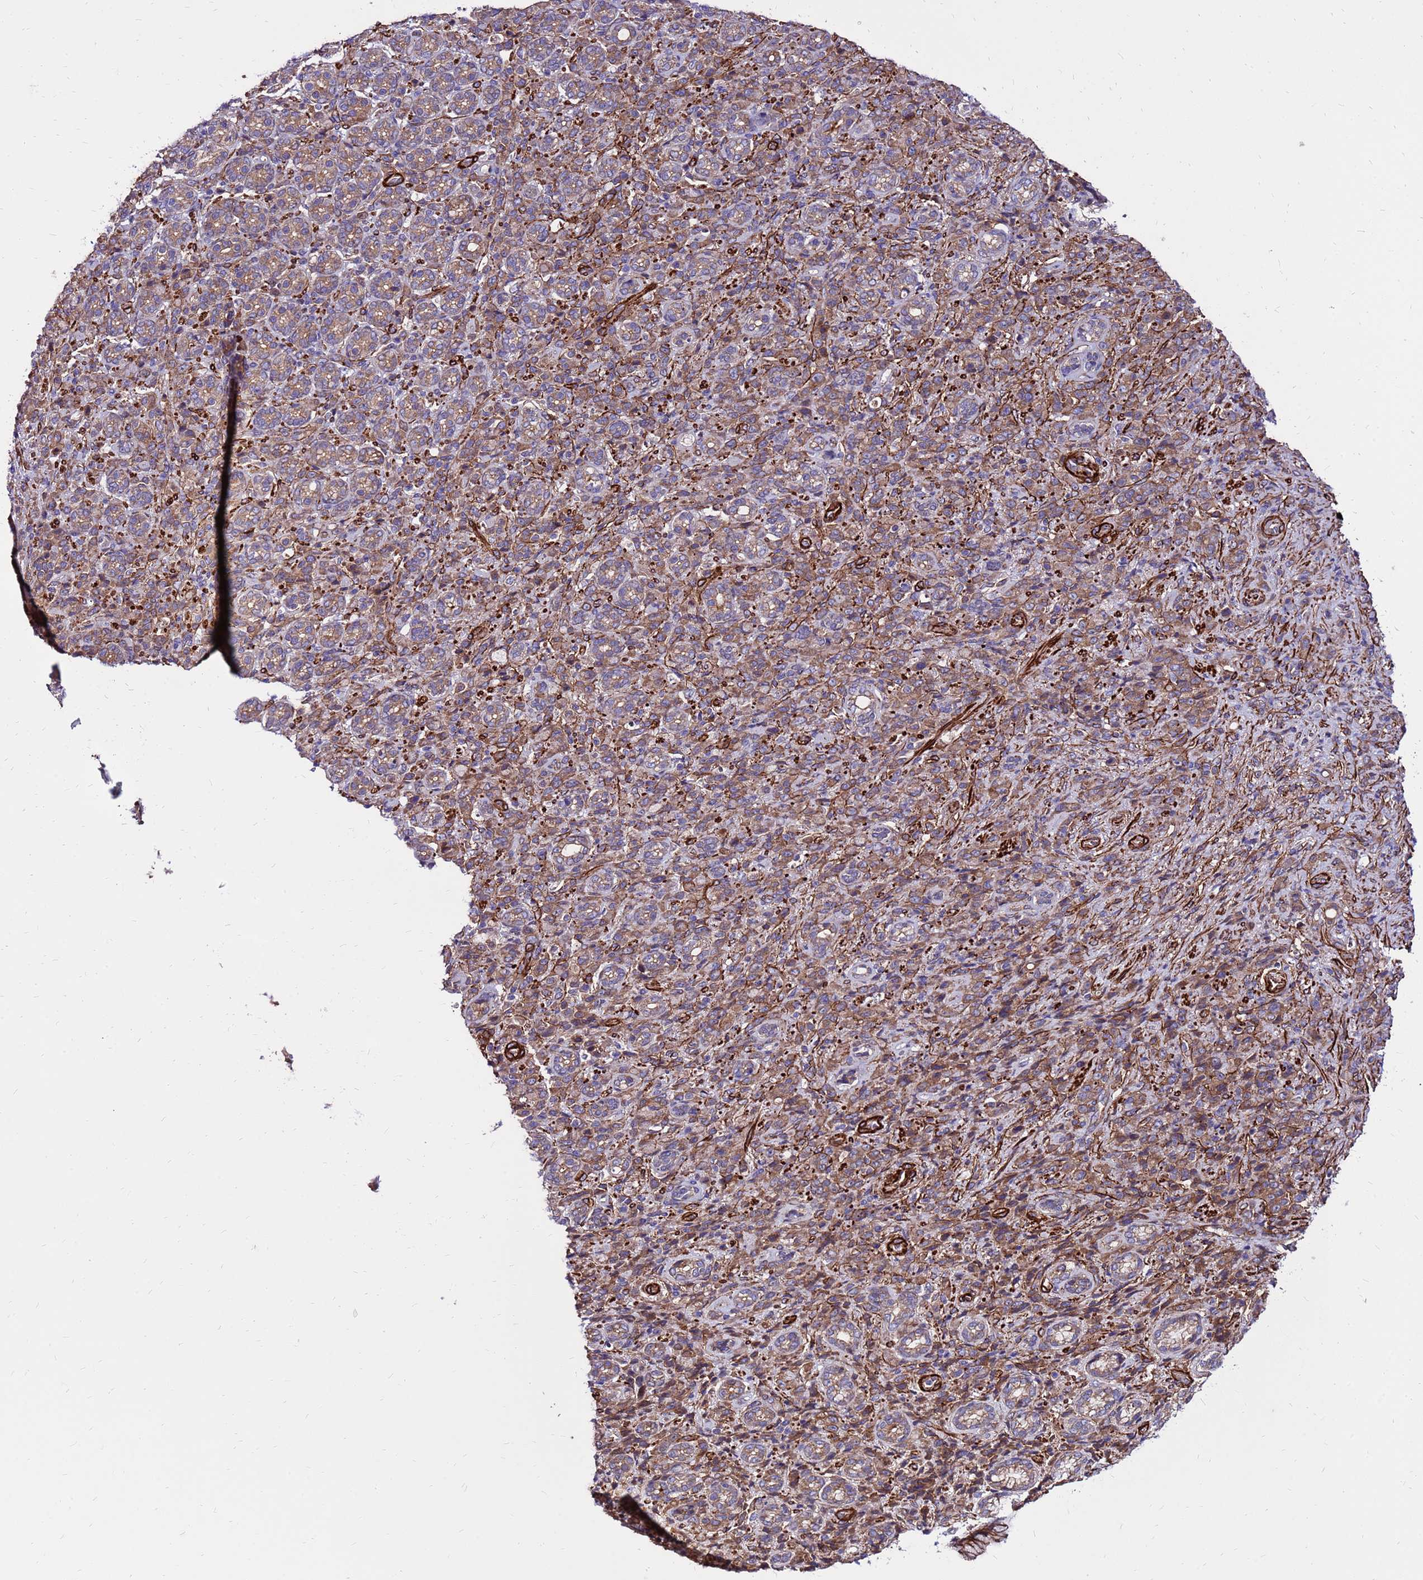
{"staining": {"intensity": "weak", "quantity": ">75%", "location": "cytoplasmic/membranous"}, "tissue": "stomach cancer", "cell_type": "Tumor cells", "image_type": "cancer", "snomed": [{"axis": "morphology", "description": "Adenocarcinoma, NOS"}, {"axis": "topography", "description": "Stomach"}], "caption": "IHC histopathology image of neoplastic tissue: stomach cancer (adenocarcinoma) stained using immunohistochemistry reveals low levels of weak protein expression localized specifically in the cytoplasmic/membranous of tumor cells, appearing as a cytoplasmic/membranous brown color.", "gene": "EI24", "patient": {"sex": "female", "age": 79}}